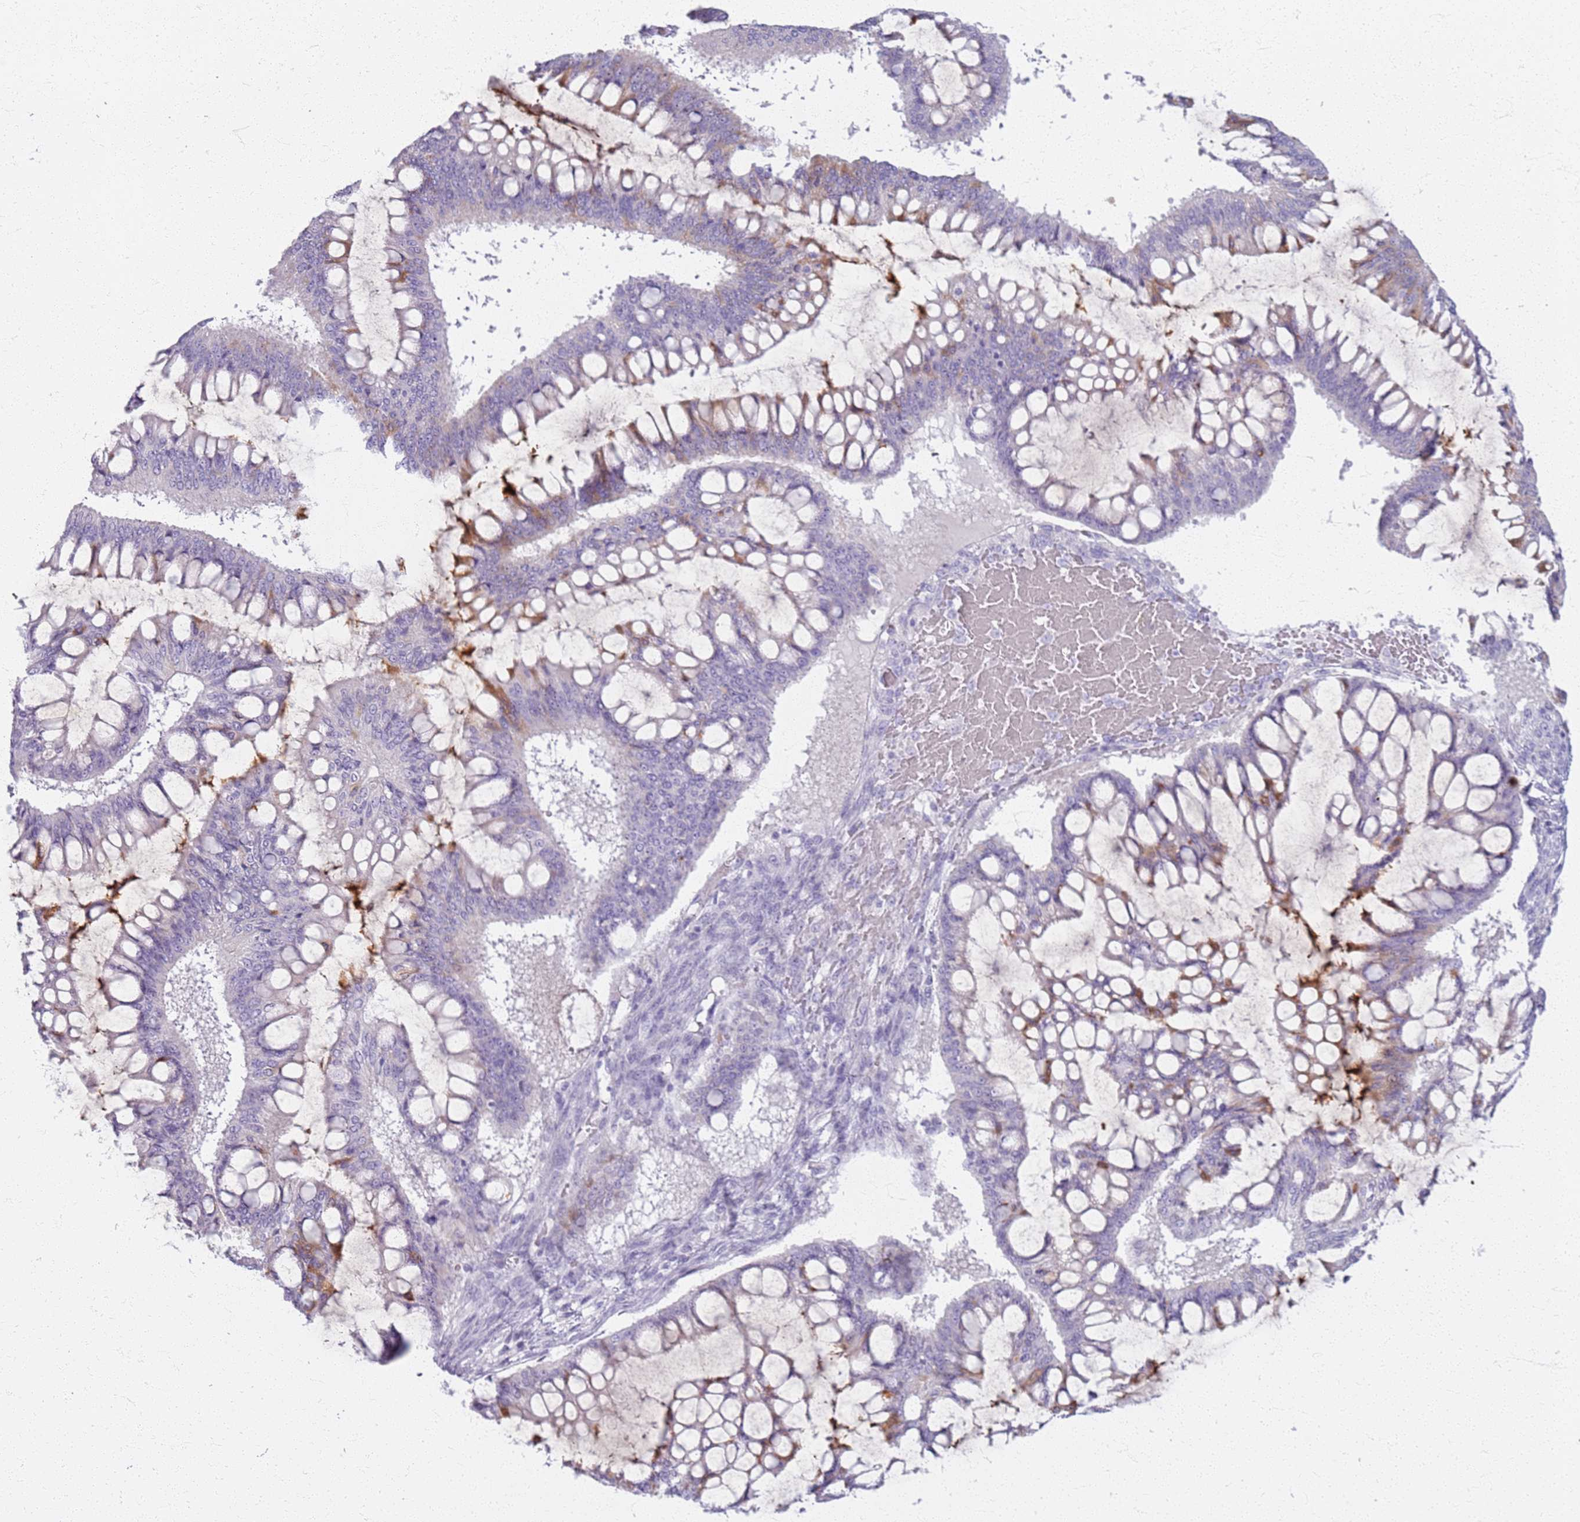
{"staining": {"intensity": "weak", "quantity": "<25%", "location": "cytoplasmic/membranous"}, "tissue": "ovarian cancer", "cell_type": "Tumor cells", "image_type": "cancer", "snomed": [{"axis": "morphology", "description": "Cystadenocarcinoma, mucinous, NOS"}, {"axis": "topography", "description": "Ovary"}], "caption": "Tumor cells are negative for protein expression in human mucinous cystadenocarcinoma (ovarian).", "gene": "CSRP3", "patient": {"sex": "female", "age": 73}}